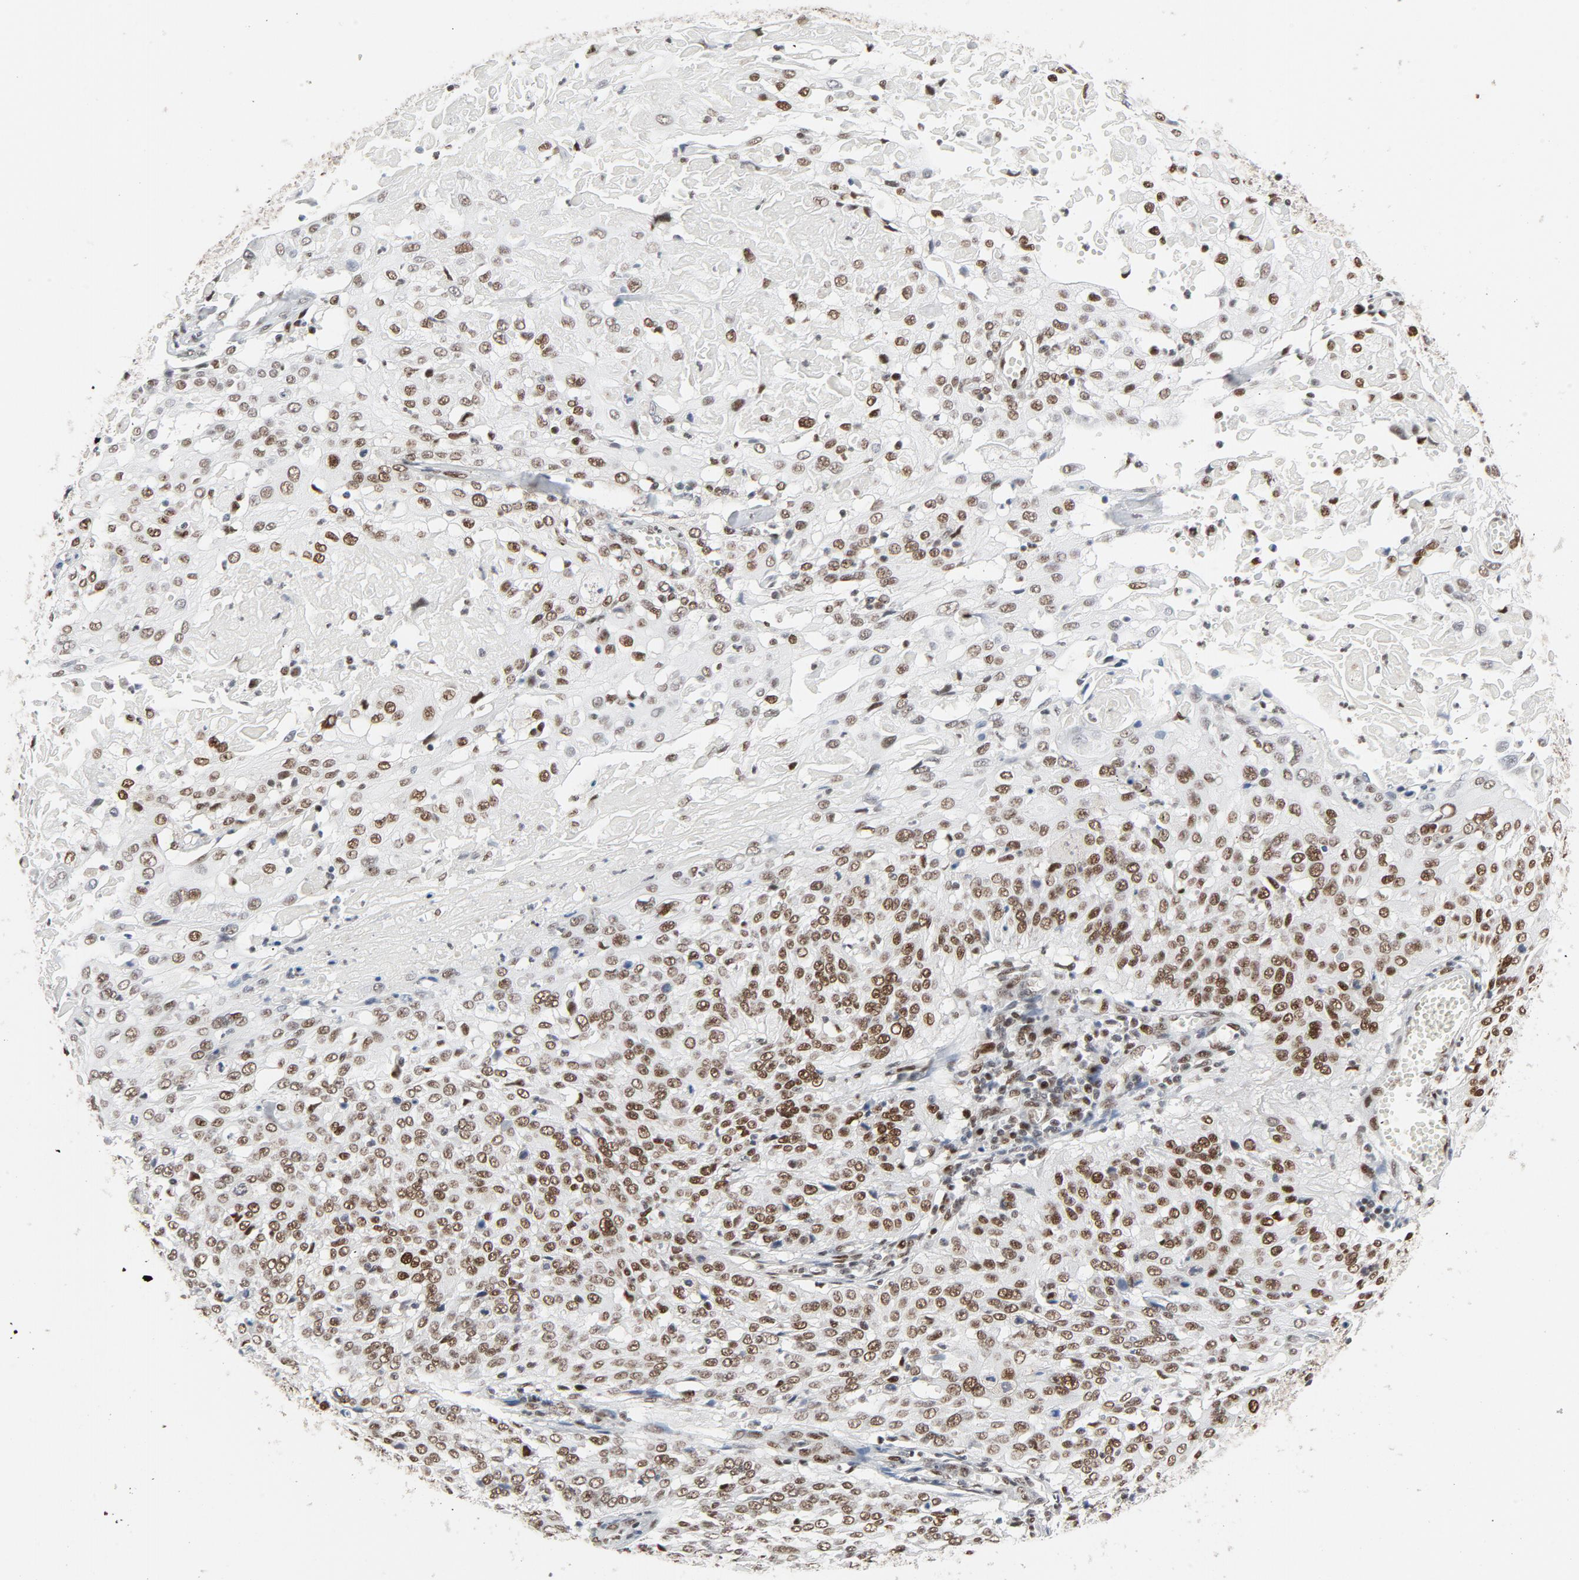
{"staining": {"intensity": "moderate", "quantity": ">75%", "location": "nuclear"}, "tissue": "cervical cancer", "cell_type": "Tumor cells", "image_type": "cancer", "snomed": [{"axis": "morphology", "description": "Squamous cell carcinoma, NOS"}, {"axis": "topography", "description": "Cervix"}], "caption": "IHC of cervical cancer (squamous cell carcinoma) shows medium levels of moderate nuclear expression in approximately >75% of tumor cells.", "gene": "JMJD6", "patient": {"sex": "female", "age": 39}}